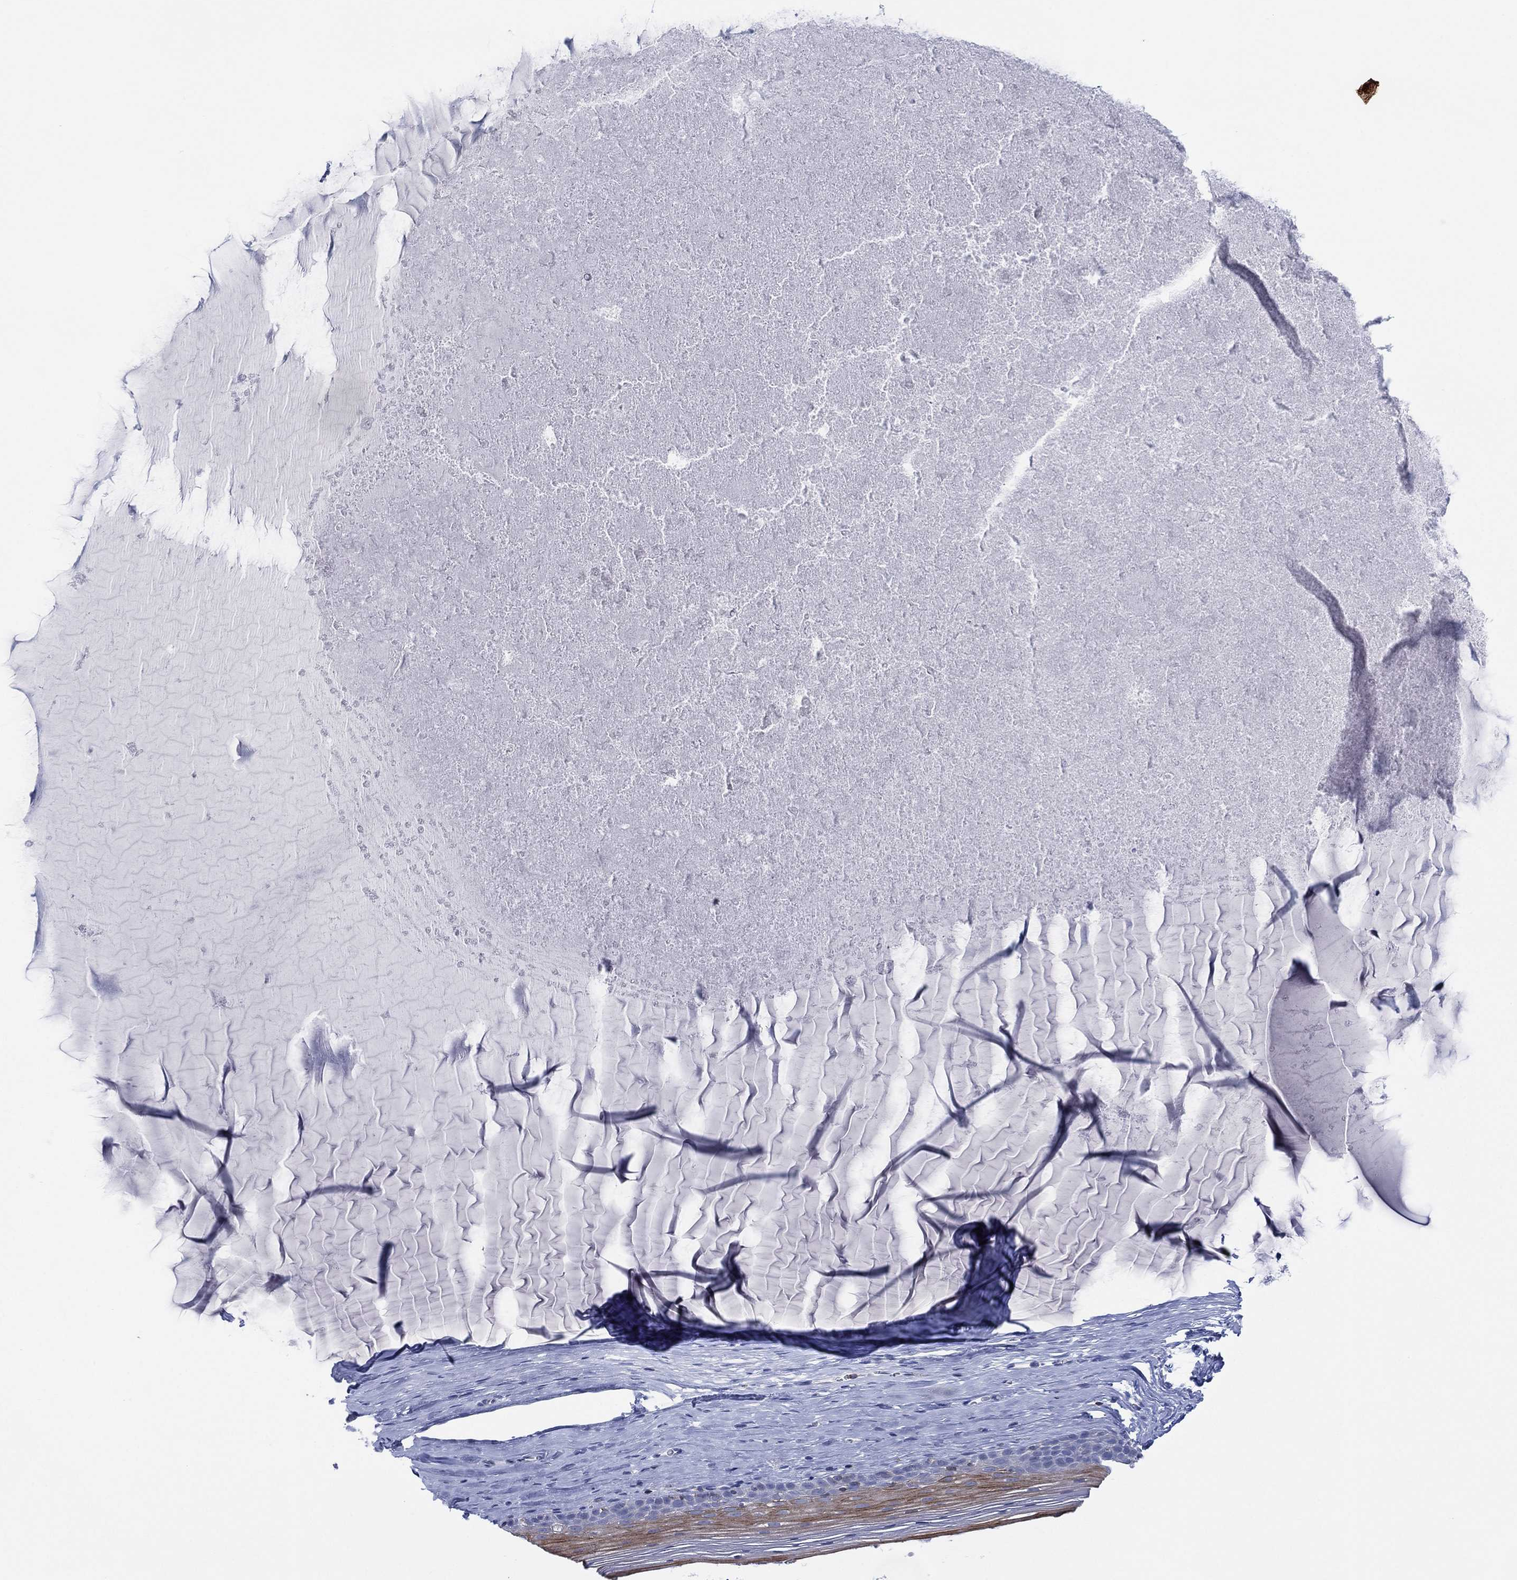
{"staining": {"intensity": "moderate", "quantity": "25%-75%", "location": "cytoplasmic/membranous"}, "tissue": "cervix", "cell_type": "Squamous epithelial cells", "image_type": "normal", "snomed": [{"axis": "morphology", "description": "Normal tissue, NOS"}, {"axis": "topography", "description": "Cervix"}], "caption": "Brown immunohistochemical staining in unremarkable human cervix demonstrates moderate cytoplasmic/membranous staining in about 25%-75% of squamous epithelial cells. Nuclei are stained in blue.", "gene": "SEPTIN1", "patient": {"sex": "female", "age": 40}}